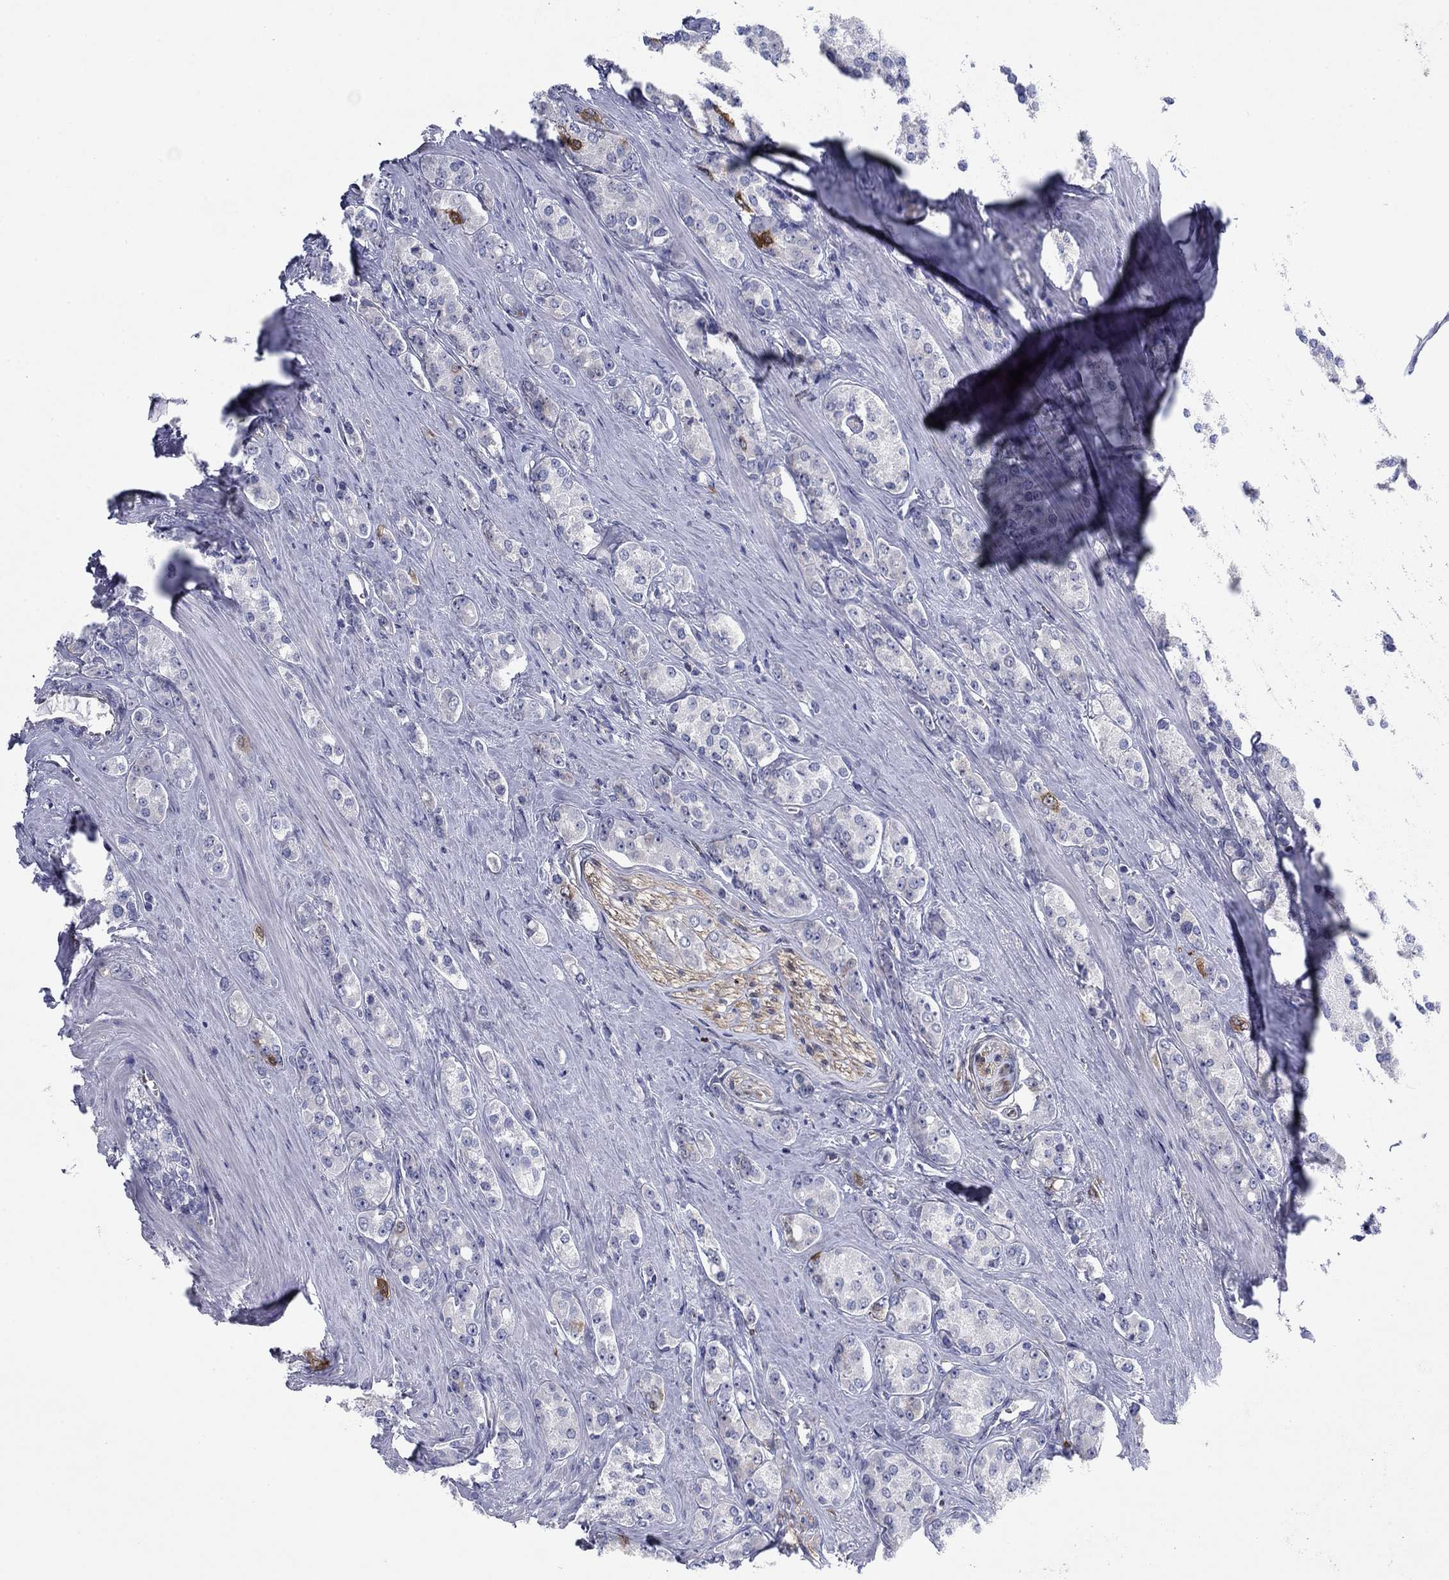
{"staining": {"intensity": "negative", "quantity": "none", "location": "none"}, "tissue": "prostate cancer", "cell_type": "Tumor cells", "image_type": "cancer", "snomed": [{"axis": "morphology", "description": "Adenocarcinoma, NOS"}, {"axis": "topography", "description": "Prostate"}], "caption": "Image shows no protein positivity in tumor cells of prostate cancer (adenocarcinoma) tissue.", "gene": "STMN1", "patient": {"sex": "male", "age": 67}}